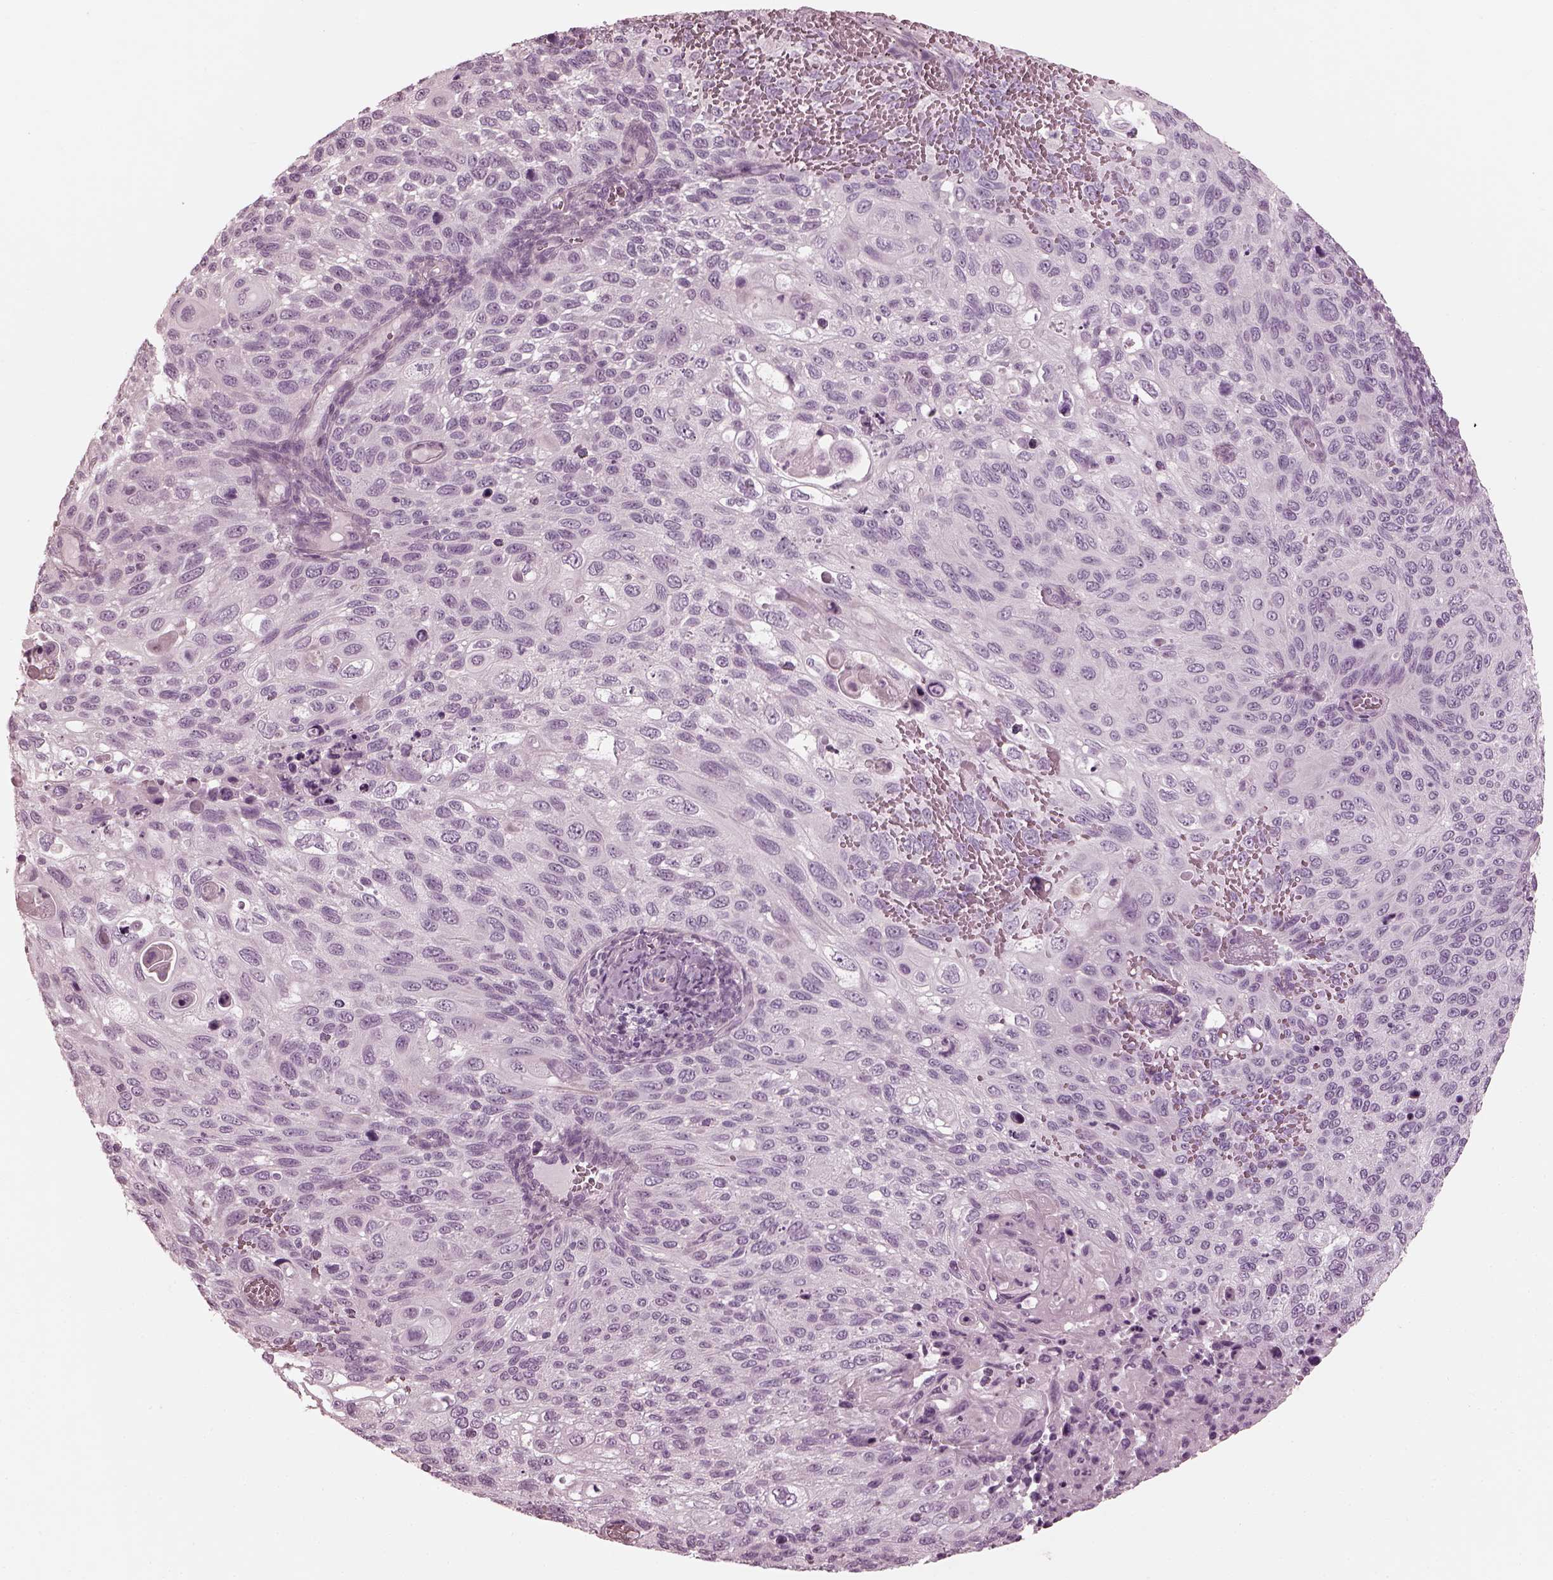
{"staining": {"intensity": "negative", "quantity": "none", "location": "none"}, "tissue": "cervical cancer", "cell_type": "Tumor cells", "image_type": "cancer", "snomed": [{"axis": "morphology", "description": "Squamous cell carcinoma, NOS"}, {"axis": "topography", "description": "Cervix"}], "caption": "IHC photomicrograph of squamous cell carcinoma (cervical) stained for a protein (brown), which reveals no expression in tumor cells. (DAB (3,3'-diaminobenzidine) immunohistochemistry (IHC), high magnification).", "gene": "SAXO2", "patient": {"sex": "female", "age": 70}}